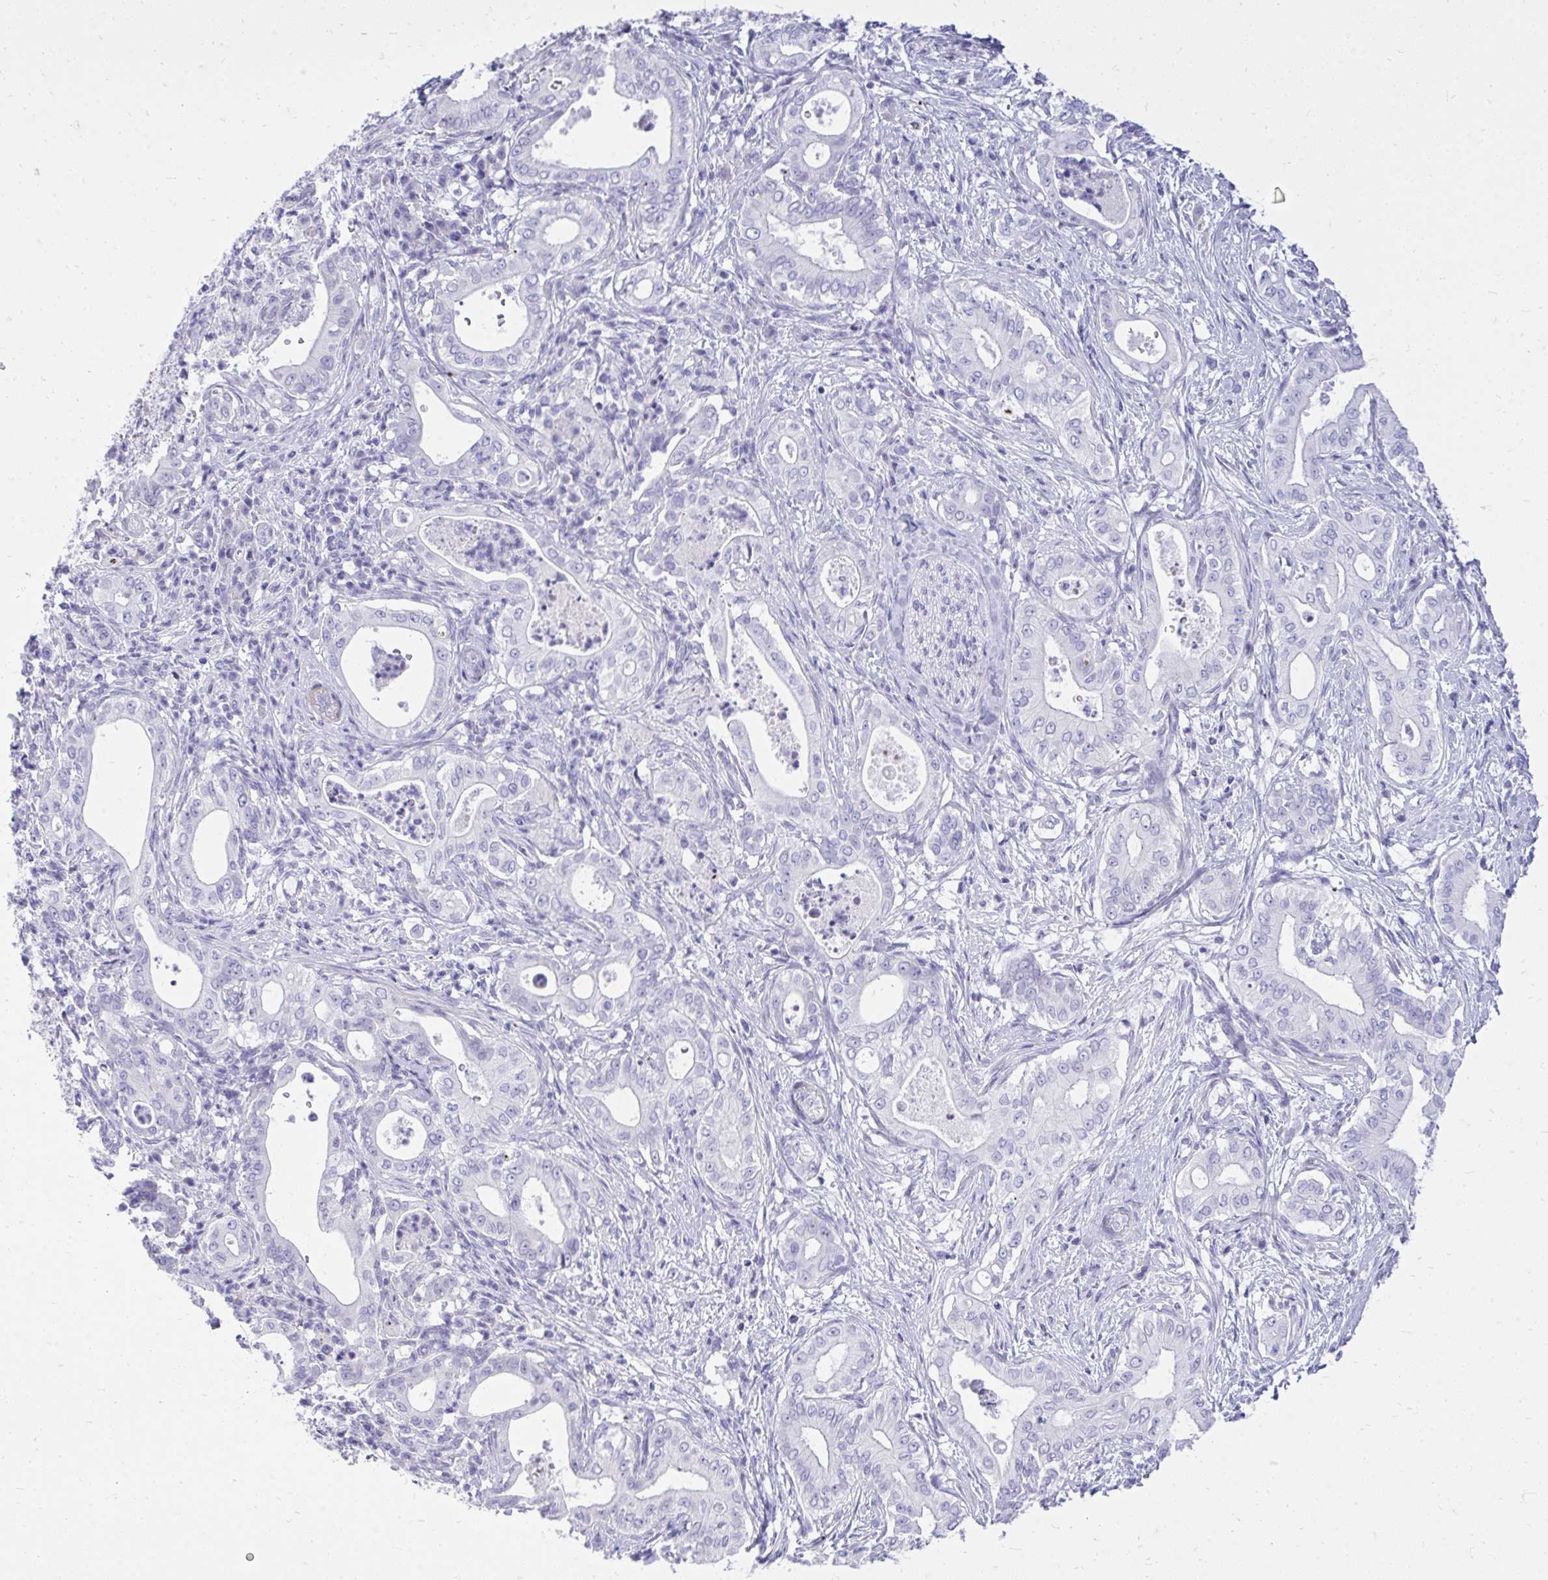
{"staining": {"intensity": "negative", "quantity": "none", "location": "none"}, "tissue": "pancreatic cancer", "cell_type": "Tumor cells", "image_type": "cancer", "snomed": [{"axis": "morphology", "description": "Adenocarcinoma, NOS"}, {"axis": "topography", "description": "Pancreas"}], "caption": "Immunohistochemistry histopathology image of neoplastic tissue: human pancreatic adenocarcinoma stained with DAB (3,3'-diaminobenzidine) demonstrates no significant protein staining in tumor cells.", "gene": "GABRA1", "patient": {"sex": "male", "age": 71}}